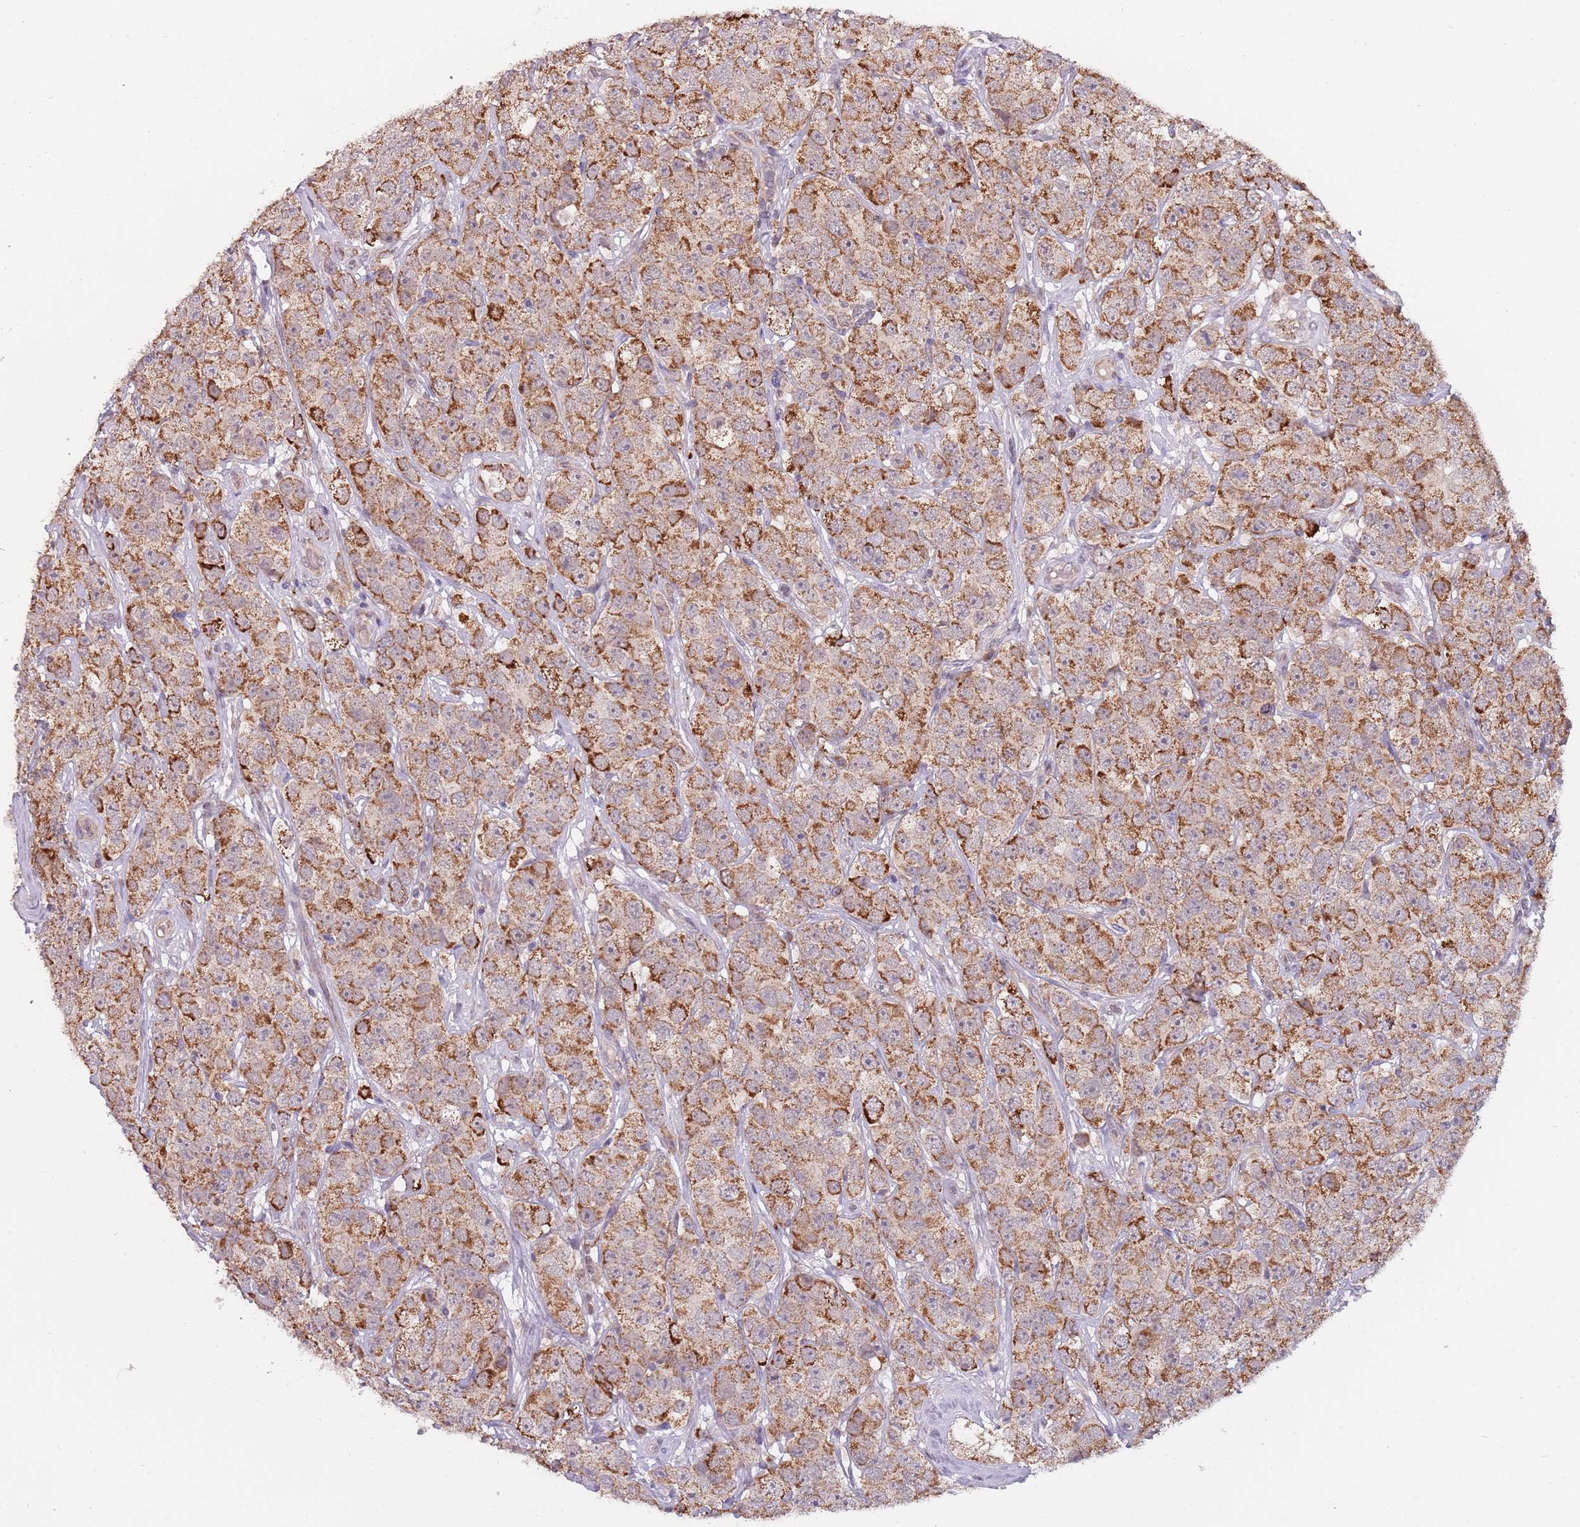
{"staining": {"intensity": "moderate", "quantity": ">75%", "location": "cytoplasmic/membranous"}, "tissue": "testis cancer", "cell_type": "Tumor cells", "image_type": "cancer", "snomed": [{"axis": "morphology", "description": "Seminoma, NOS"}, {"axis": "topography", "description": "Testis"}], "caption": "Moderate cytoplasmic/membranous expression for a protein is present in about >75% of tumor cells of testis cancer (seminoma) using IHC.", "gene": "RNF181", "patient": {"sex": "male", "age": 28}}